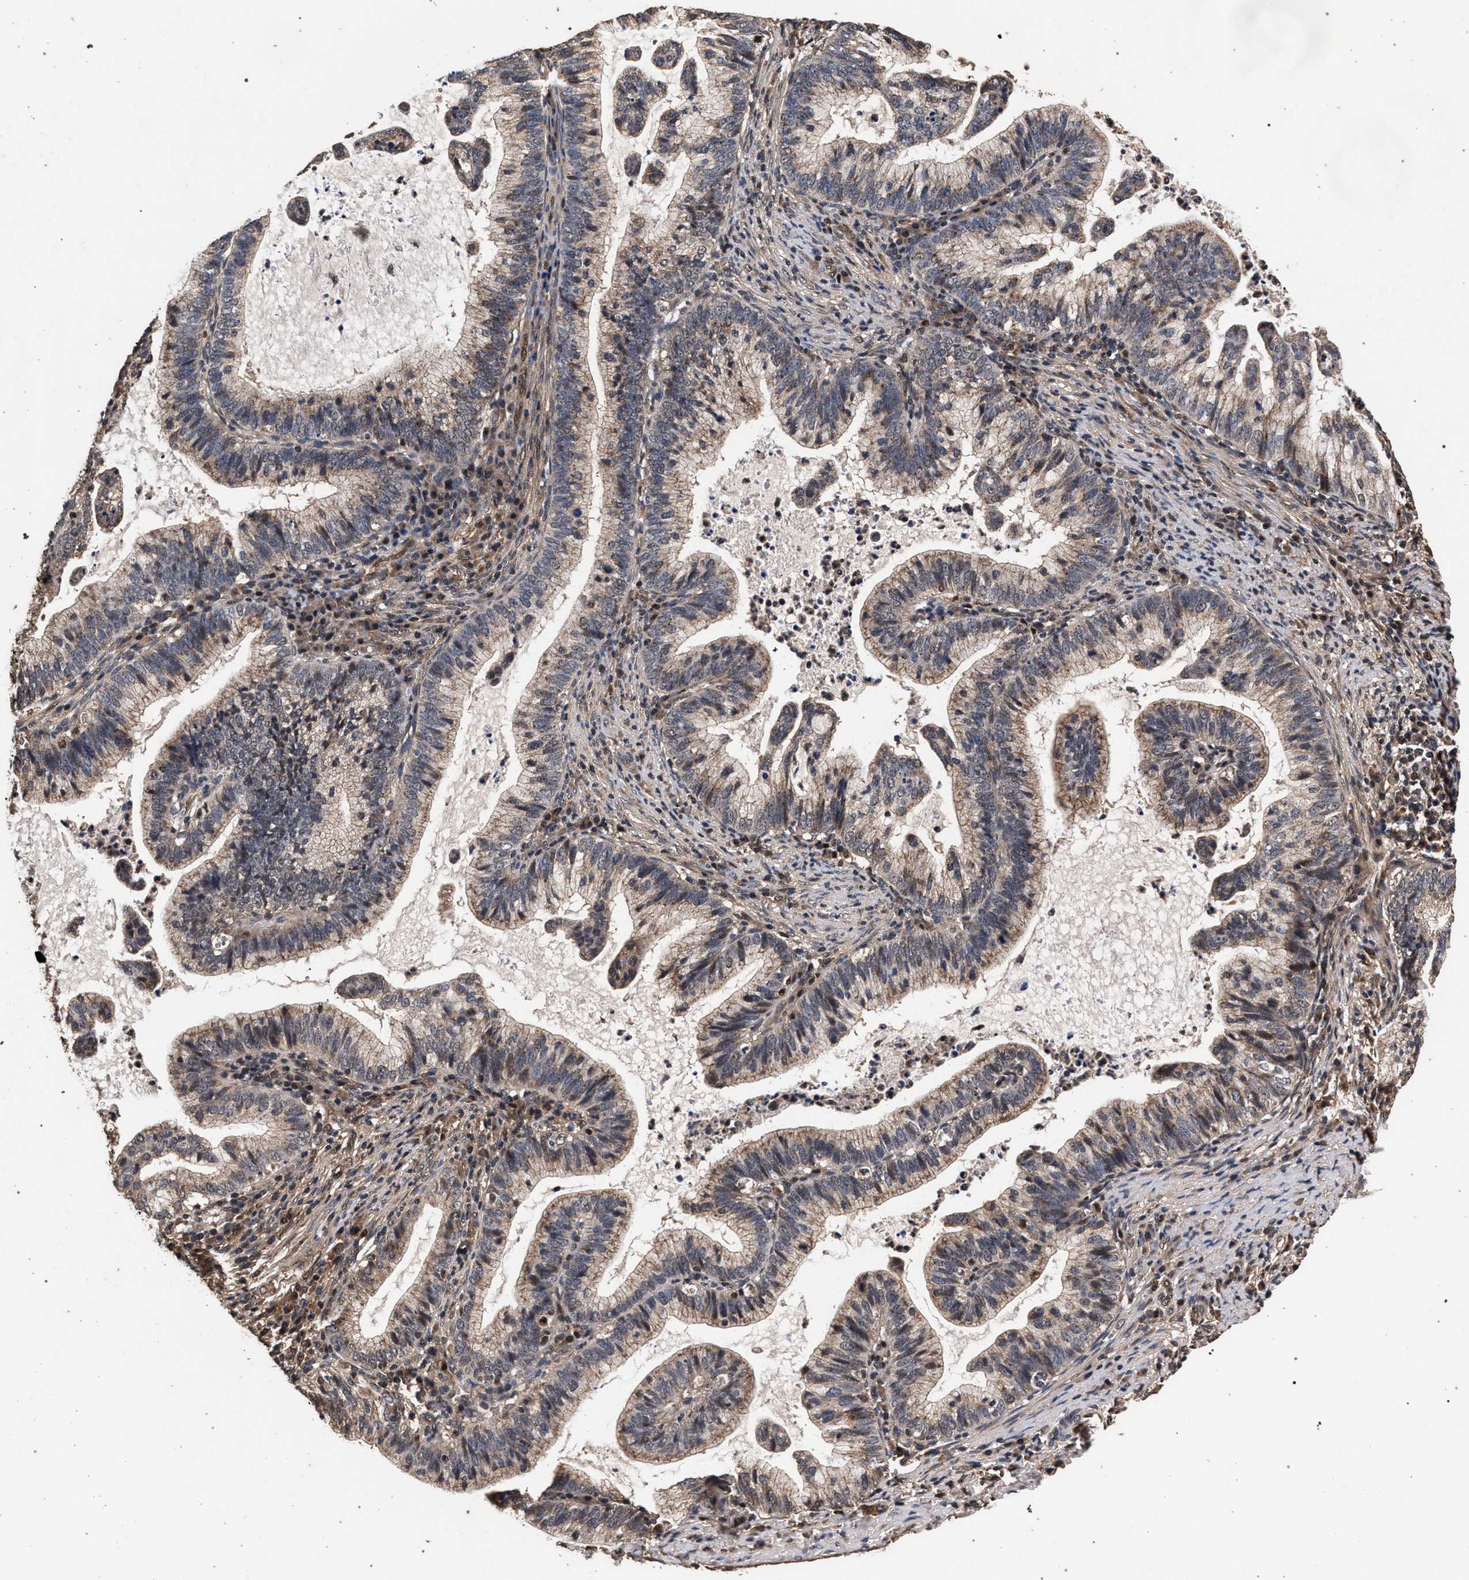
{"staining": {"intensity": "weak", "quantity": ">75%", "location": "cytoplasmic/membranous"}, "tissue": "cervical cancer", "cell_type": "Tumor cells", "image_type": "cancer", "snomed": [{"axis": "morphology", "description": "Adenocarcinoma, NOS"}, {"axis": "topography", "description": "Cervix"}], "caption": "Brown immunohistochemical staining in cervical cancer exhibits weak cytoplasmic/membranous staining in about >75% of tumor cells.", "gene": "ACOX1", "patient": {"sex": "female", "age": 36}}